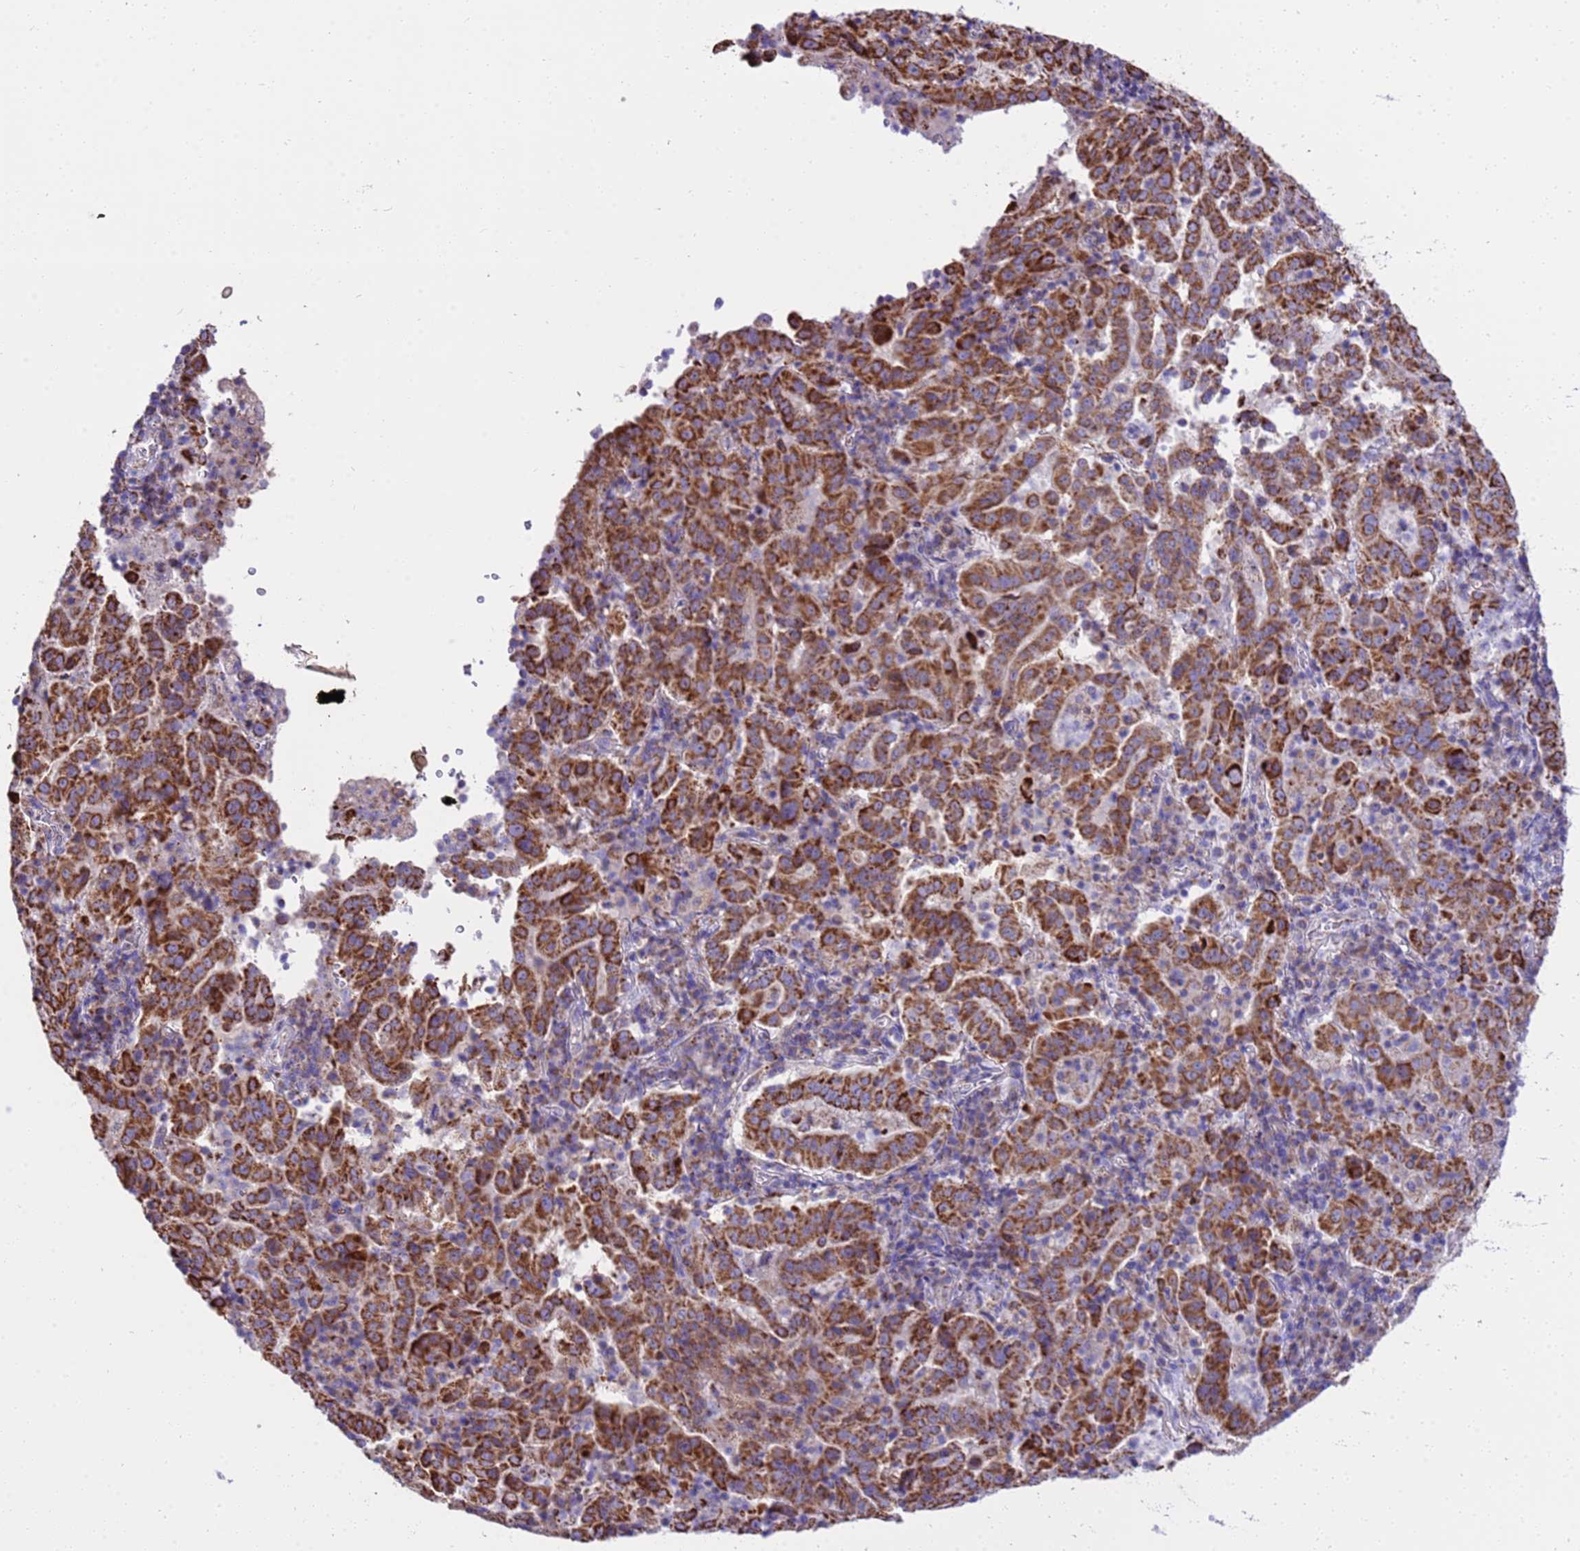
{"staining": {"intensity": "strong", "quantity": ">75%", "location": "cytoplasmic/membranous"}, "tissue": "pancreatic cancer", "cell_type": "Tumor cells", "image_type": "cancer", "snomed": [{"axis": "morphology", "description": "Adenocarcinoma, NOS"}, {"axis": "topography", "description": "Pancreas"}], "caption": "A brown stain labels strong cytoplasmic/membranous staining of a protein in human pancreatic cancer (adenocarcinoma) tumor cells.", "gene": "RNF165", "patient": {"sex": "male", "age": 63}}